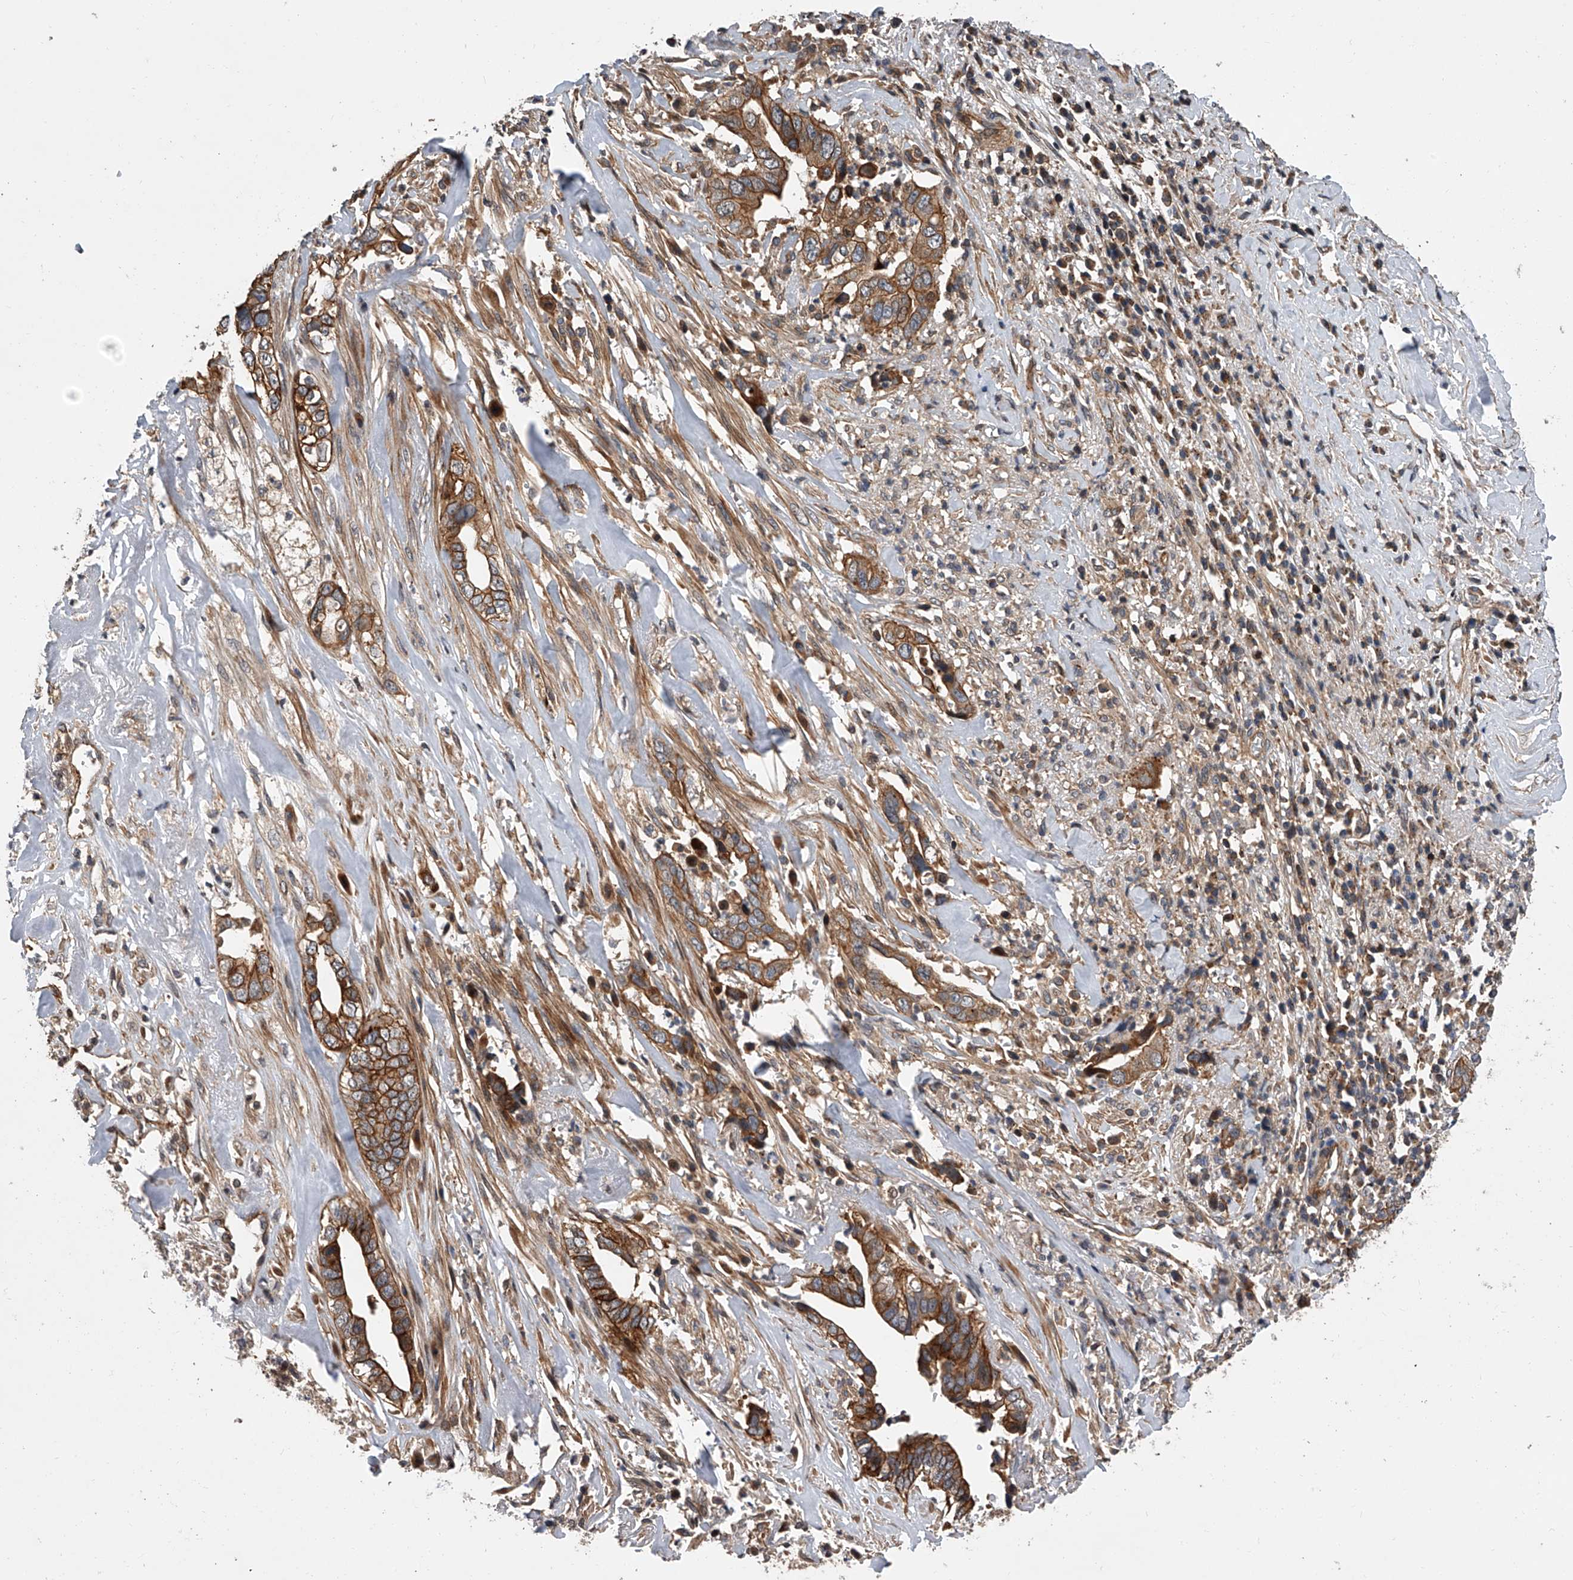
{"staining": {"intensity": "moderate", "quantity": ">75%", "location": "cytoplasmic/membranous"}, "tissue": "liver cancer", "cell_type": "Tumor cells", "image_type": "cancer", "snomed": [{"axis": "morphology", "description": "Cholangiocarcinoma"}, {"axis": "topography", "description": "Liver"}], "caption": "There is medium levels of moderate cytoplasmic/membranous positivity in tumor cells of liver cholangiocarcinoma, as demonstrated by immunohistochemical staining (brown color).", "gene": "USP47", "patient": {"sex": "female", "age": 79}}